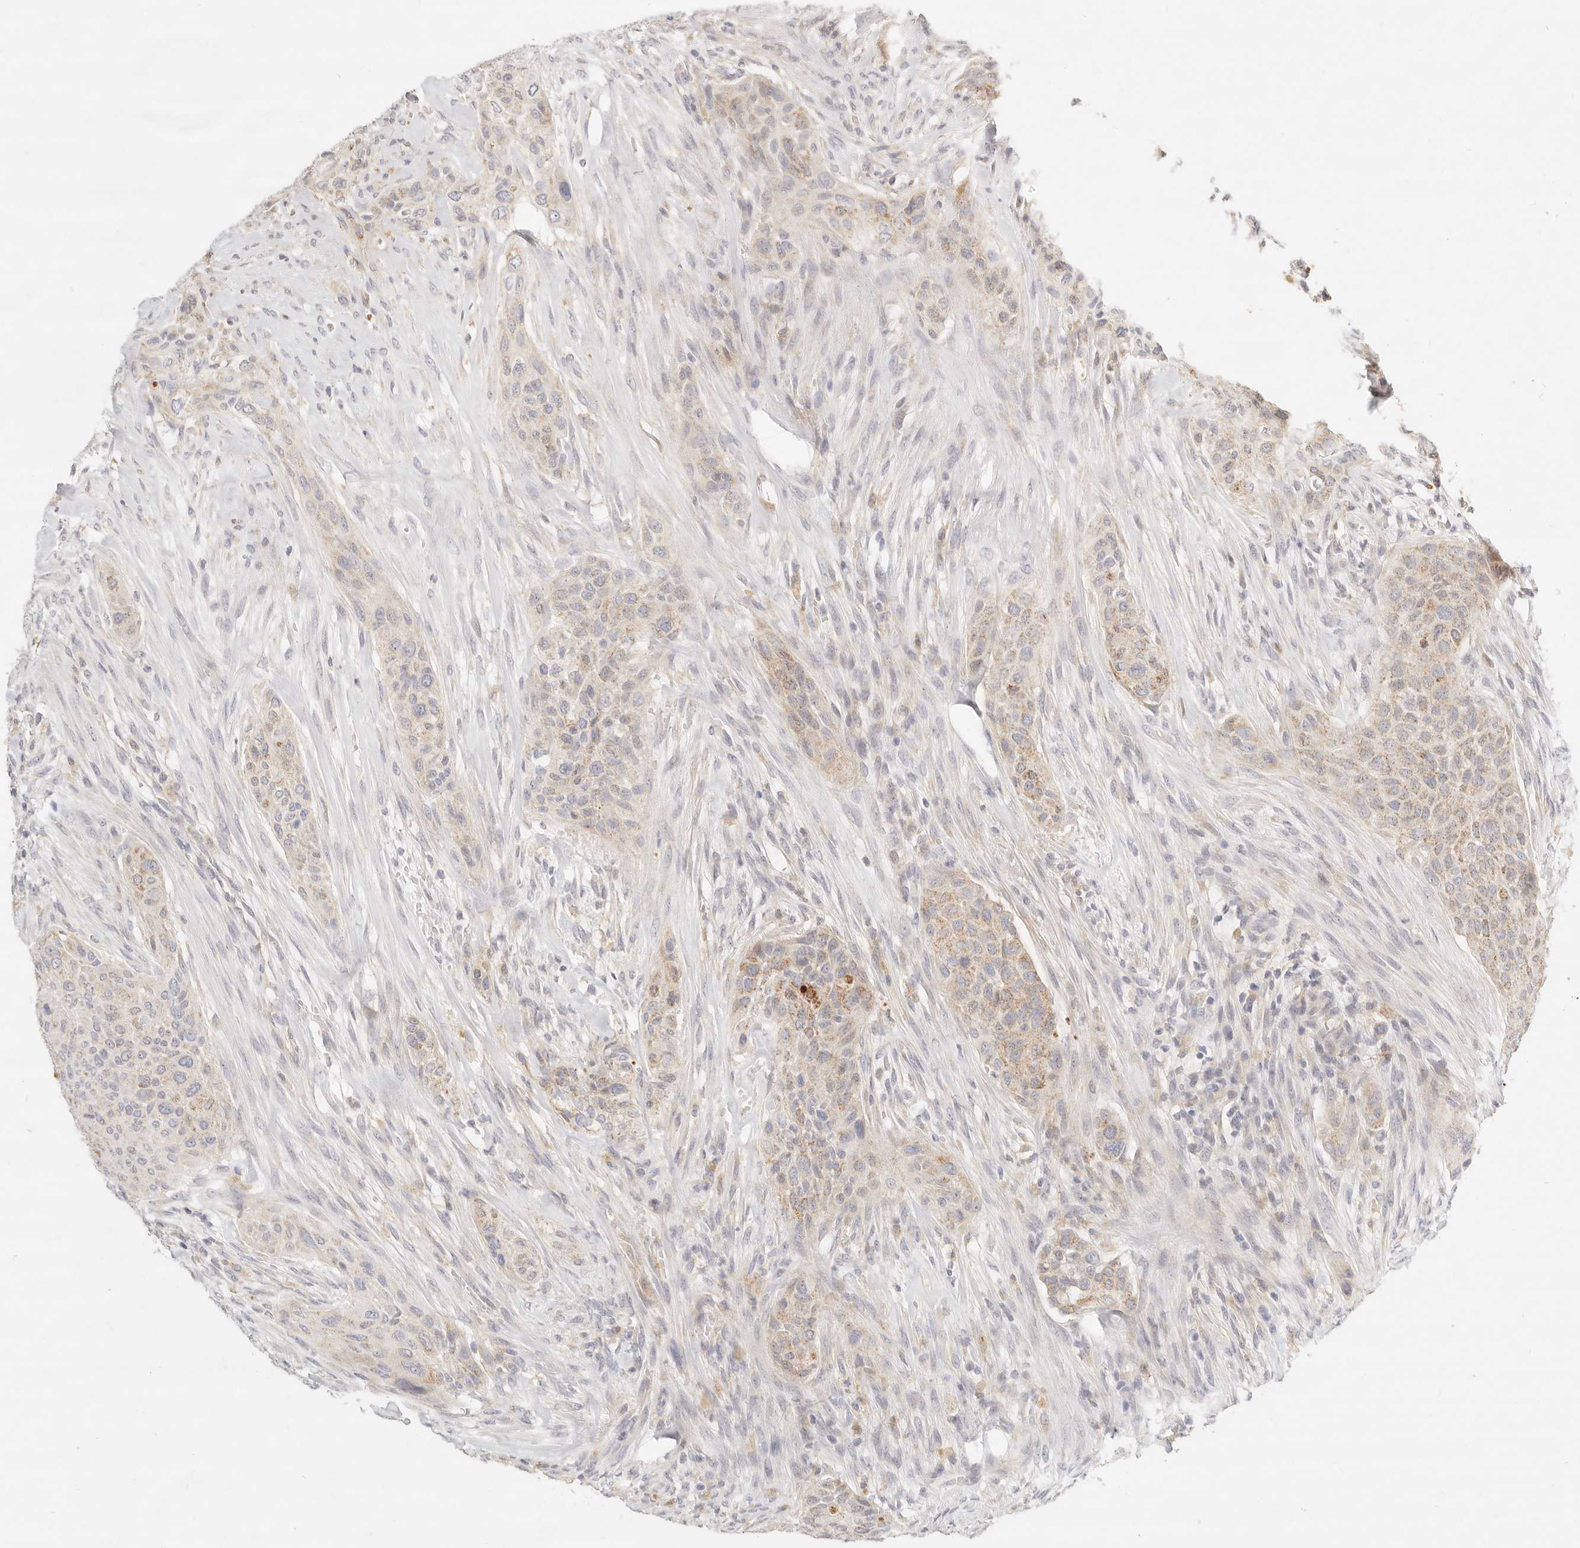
{"staining": {"intensity": "weak", "quantity": "25%-75%", "location": "cytoplasmic/membranous"}, "tissue": "urothelial cancer", "cell_type": "Tumor cells", "image_type": "cancer", "snomed": [{"axis": "morphology", "description": "Urothelial carcinoma, High grade"}, {"axis": "topography", "description": "Urinary bladder"}], "caption": "High-grade urothelial carcinoma stained with DAB (3,3'-diaminobenzidine) immunohistochemistry demonstrates low levels of weak cytoplasmic/membranous positivity in approximately 25%-75% of tumor cells.", "gene": "ACOX1", "patient": {"sex": "male", "age": 35}}